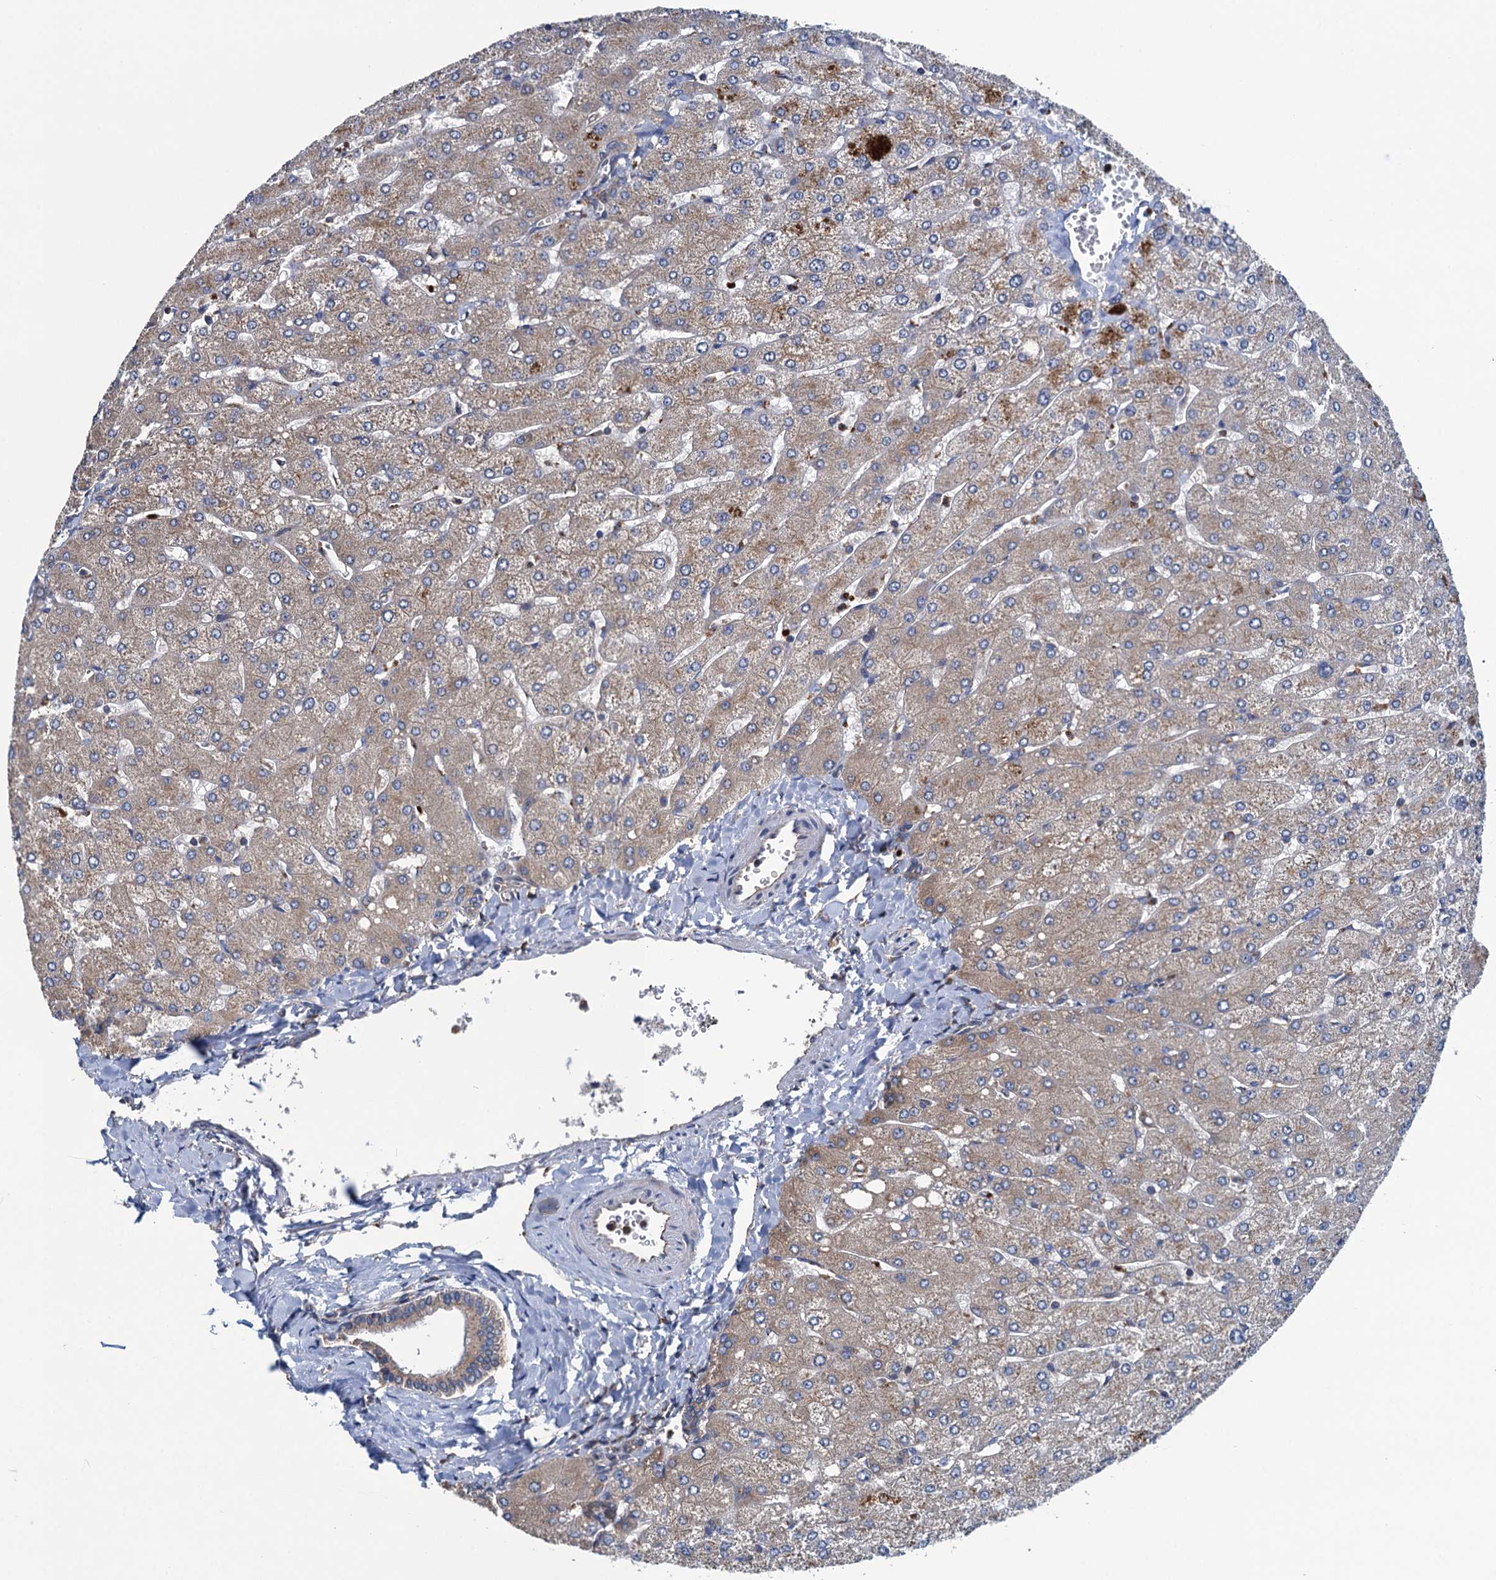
{"staining": {"intensity": "weak", "quantity": ">75%", "location": "cytoplasmic/membranous"}, "tissue": "liver", "cell_type": "Cholangiocytes", "image_type": "normal", "snomed": [{"axis": "morphology", "description": "Normal tissue, NOS"}, {"axis": "topography", "description": "Liver"}], "caption": "This micrograph exhibits immunohistochemistry staining of unremarkable human liver, with low weak cytoplasmic/membranous staining in approximately >75% of cholangiocytes.", "gene": "ADCY9", "patient": {"sex": "male", "age": 55}}